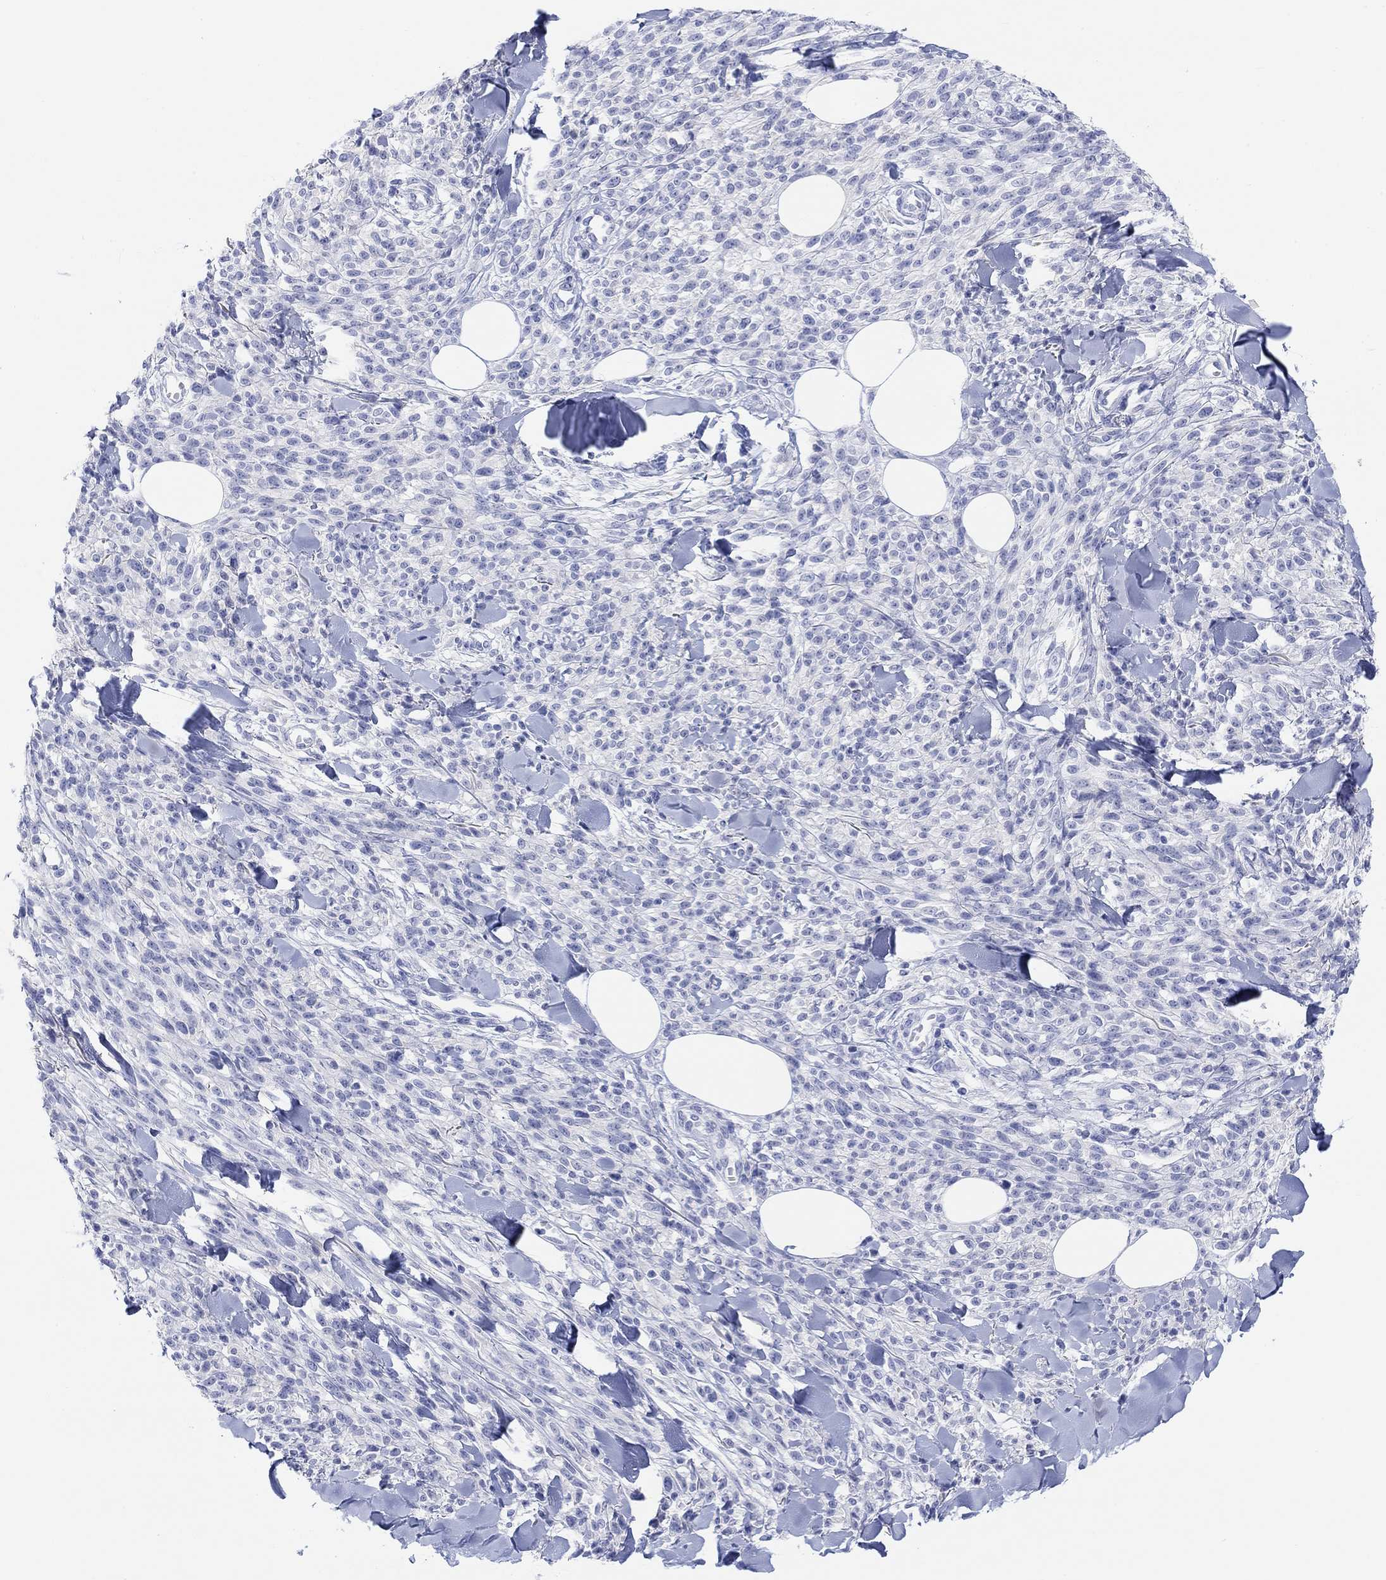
{"staining": {"intensity": "negative", "quantity": "none", "location": "none"}, "tissue": "melanoma", "cell_type": "Tumor cells", "image_type": "cancer", "snomed": [{"axis": "morphology", "description": "Malignant melanoma, NOS"}, {"axis": "topography", "description": "Skin"}, {"axis": "topography", "description": "Skin of trunk"}], "caption": "Human melanoma stained for a protein using immunohistochemistry (IHC) demonstrates no expression in tumor cells.", "gene": "XIRP2", "patient": {"sex": "male", "age": 74}}